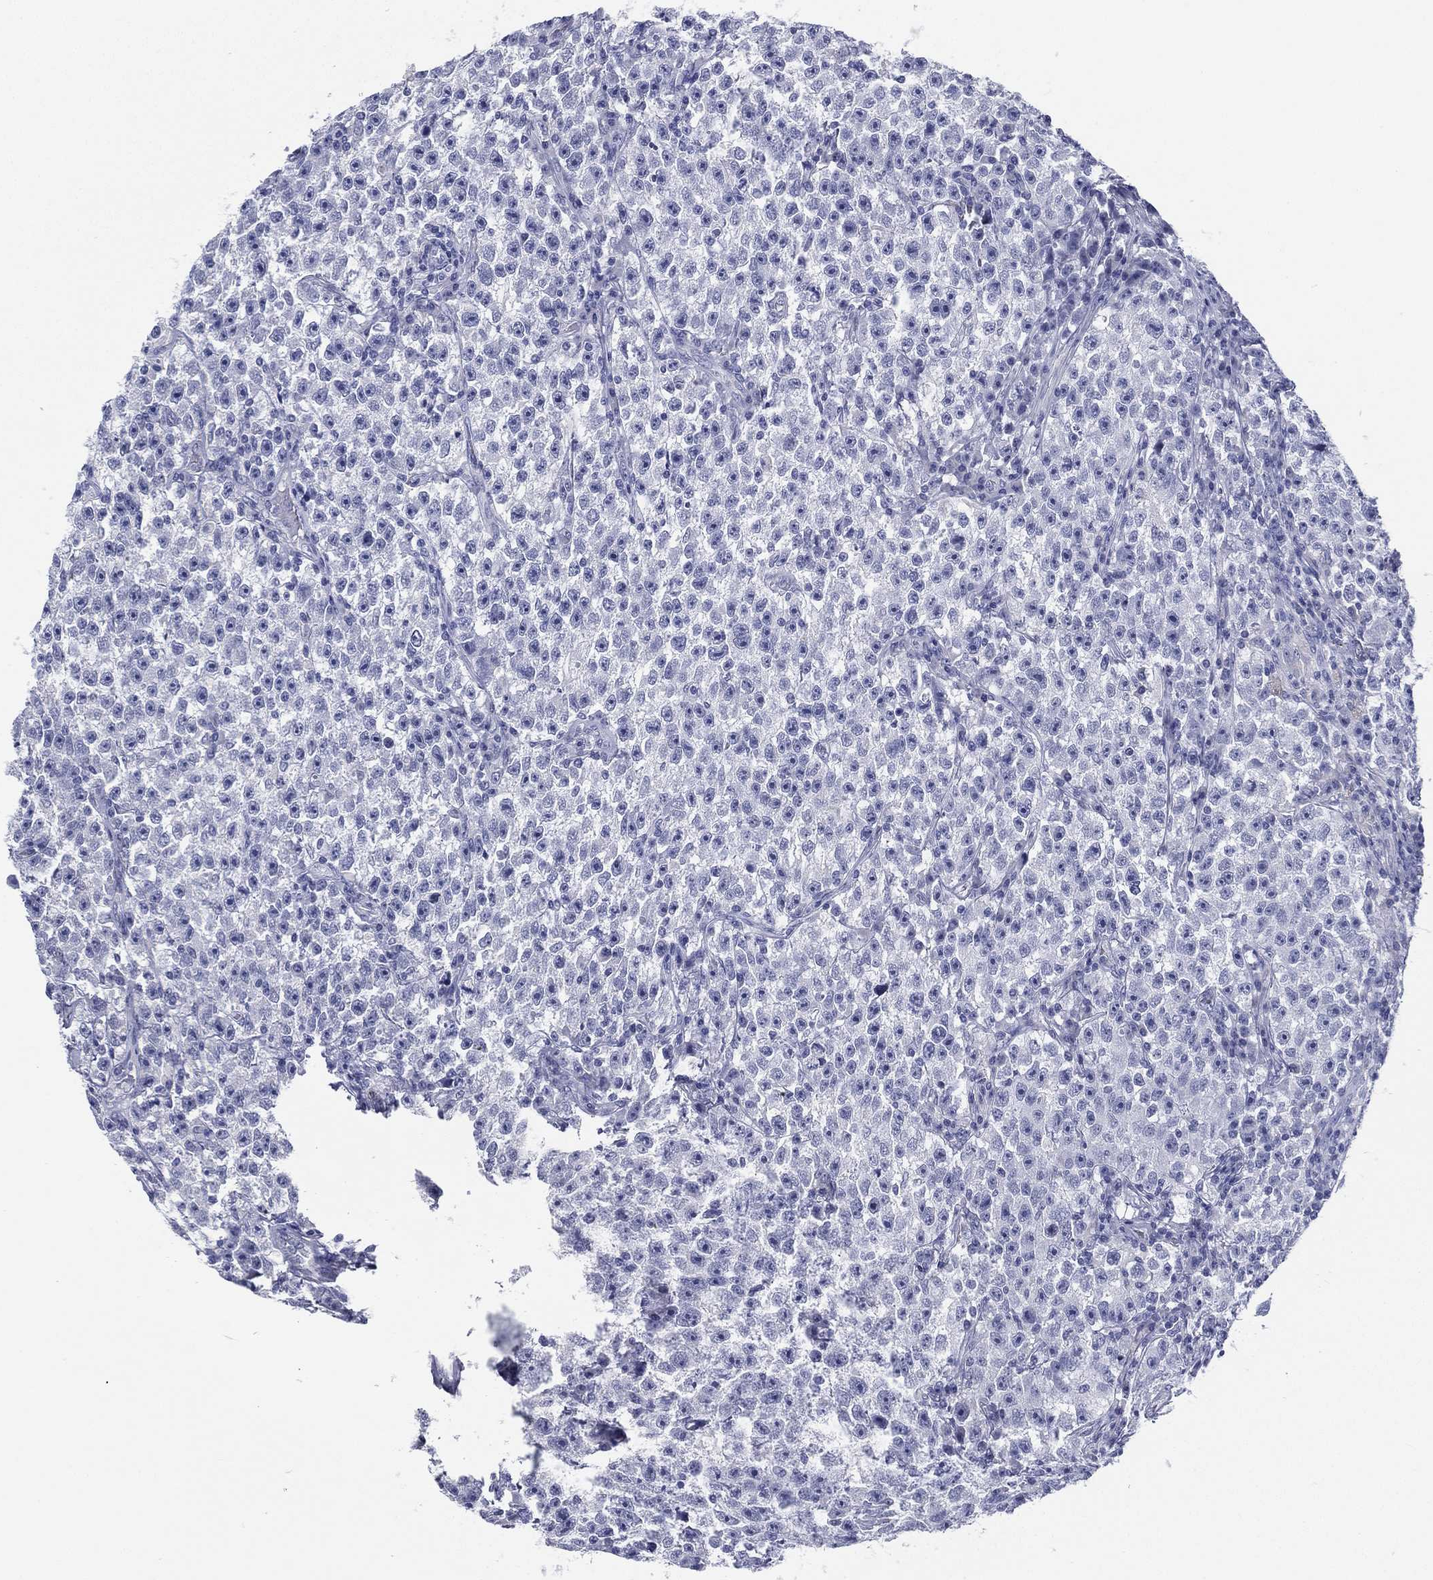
{"staining": {"intensity": "negative", "quantity": "none", "location": "none"}, "tissue": "testis cancer", "cell_type": "Tumor cells", "image_type": "cancer", "snomed": [{"axis": "morphology", "description": "Seminoma, NOS"}, {"axis": "topography", "description": "Testis"}], "caption": "Testis cancer was stained to show a protein in brown. There is no significant expression in tumor cells.", "gene": "RSPH4A", "patient": {"sex": "male", "age": 22}}